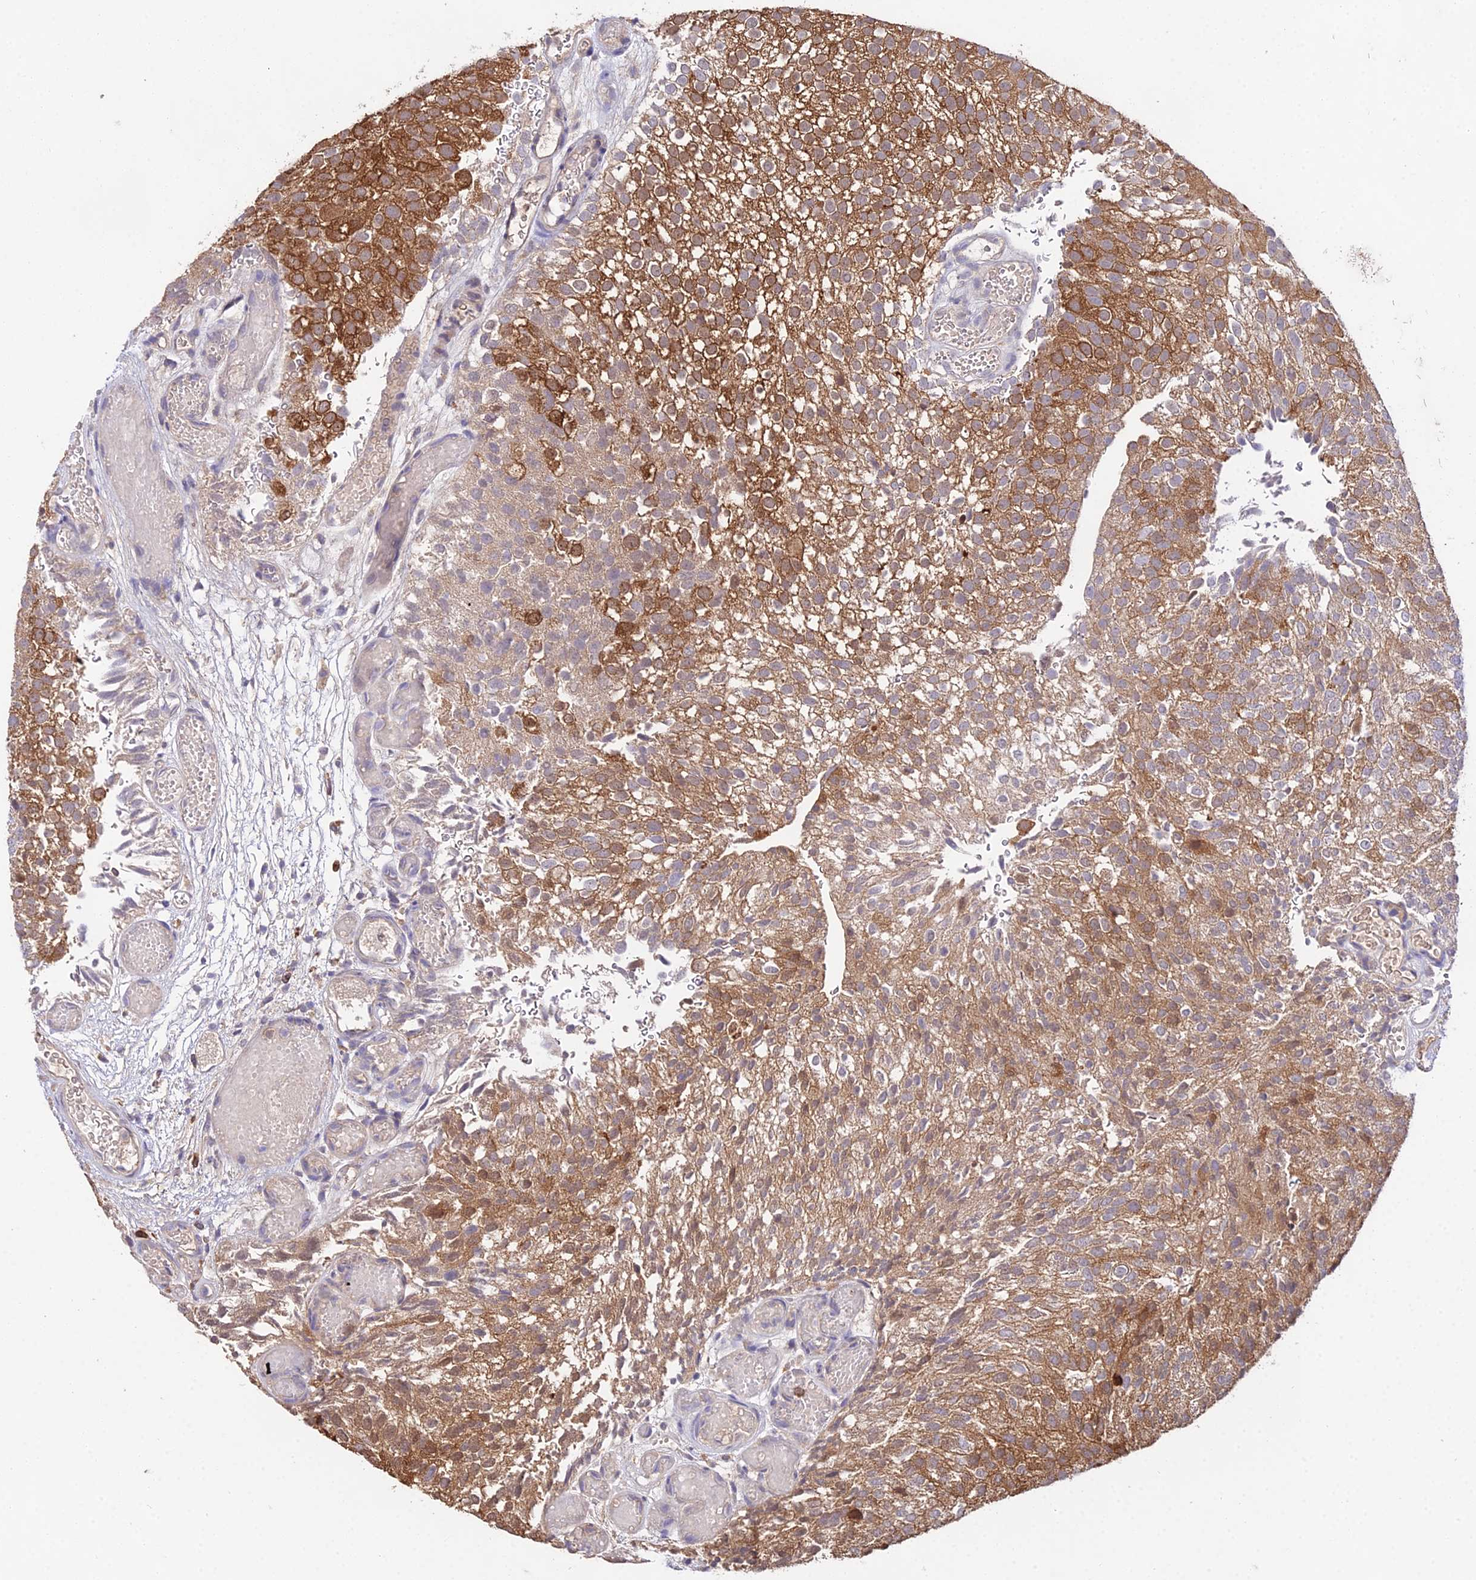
{"staining": {"intensity": "moderate", "quantity": ">75%", "location": "cytoplasmic/membranous"}, "tissue": "urothelial cancer", "cell_type": "Tumor cells", "image_type": "cancer", "snomed": [{"axis": "morphology", "description": "Urothelial carcinoma, Low grade"}, {"axis": "topography", "description": "Urinary bladder"}], "caption": "Protein expression analysis of human urothelial cancer reveals moderate cytoplasmic/membranous positivity in approximately >75% of tumor cells. (brown staining indicates protein expression, while blue staining denotes nuclei).", "gene": "FBP1", "patient": {"sex": "male", "age": 78}}